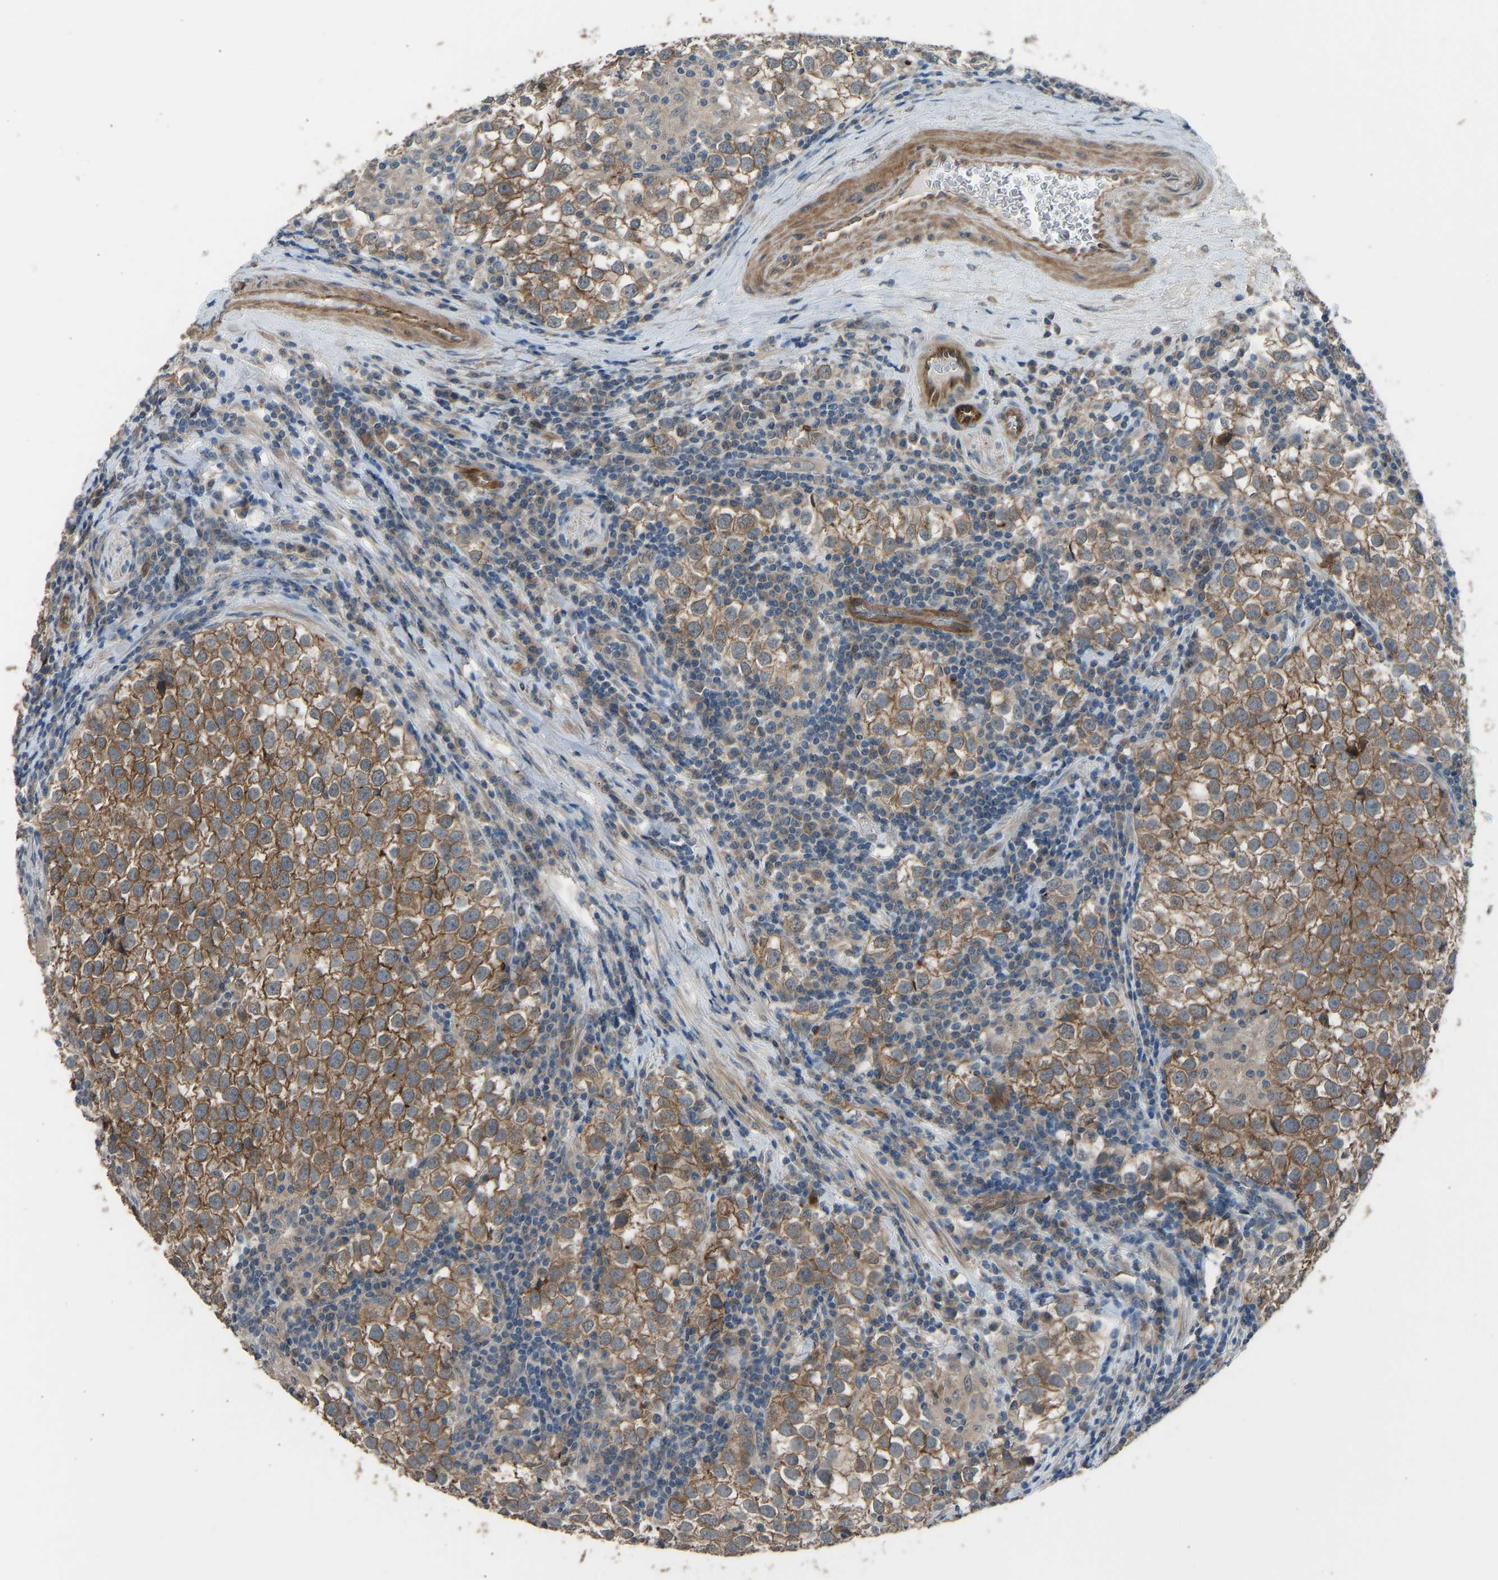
{"staining": {"intensity": "moderate", "quantity": ">75%", "location": "cytoplasmic/membranous"}, "tissue": "testis cancer", "cell_type": "Tumor cells", "image_type": "cancer", "snomed": [{"axis": "morphology", "description": "Seminoma, NOS"}, {"axis": "morphology", "description": "Carcinoma, Embryonal, NOS"}, {"axis": "topography", "description": "Testis"}], "caption": "Brown immunohistochemical staining in human testis cancer (embryonal carcinoma) shows moderate cytoplasmic/membranous positivity in about >75% of tumor cells.", "gene": "SLC43A1", "patient": {"sex": "male", "age": 36}}